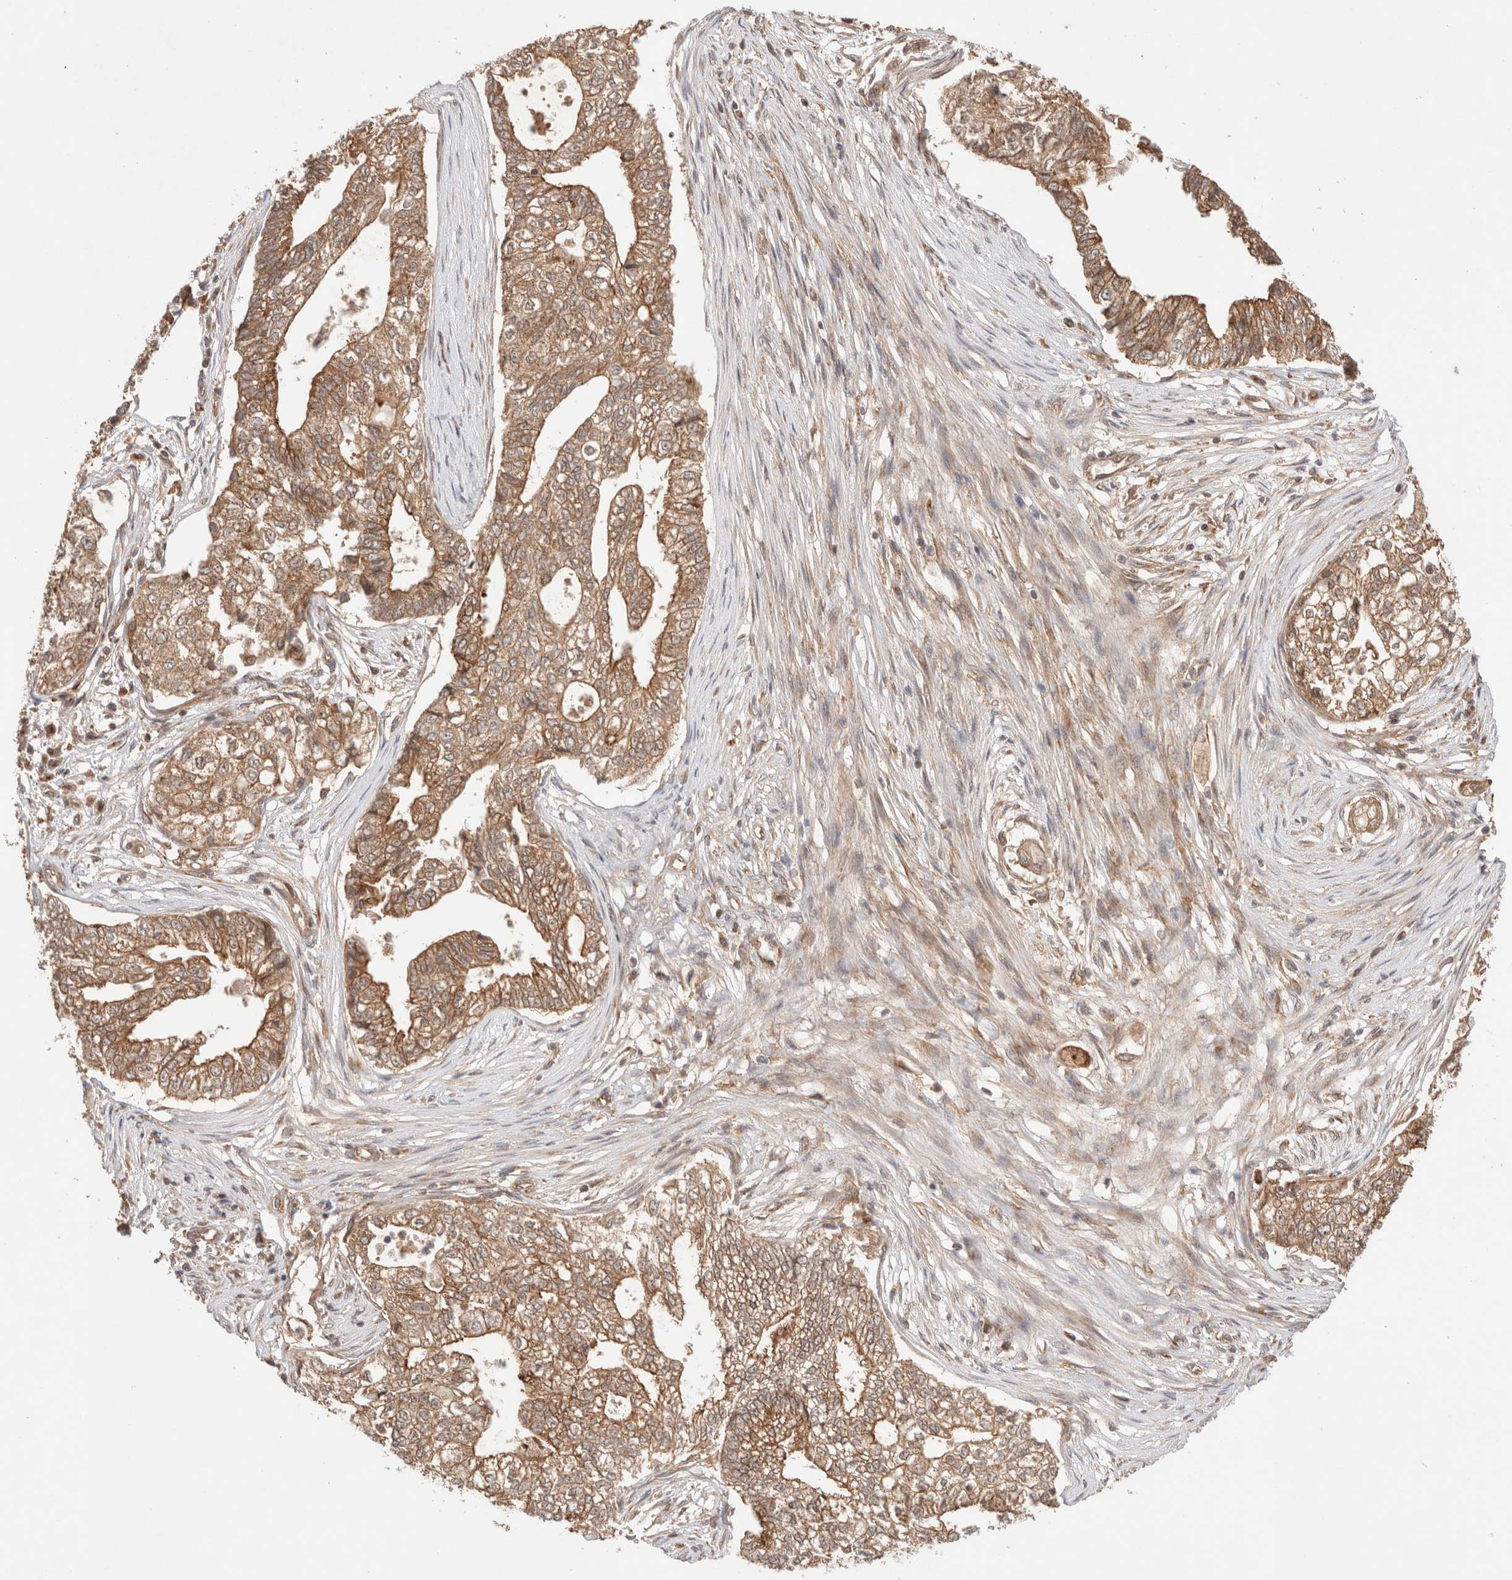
{"staining": {"intensity": "moderate", "quantity": ">75%", "location": "cytoplasmic/membranous,nuclear"}, "tissue": "pancreatic cancer", "cell_type": "Tumor cells", "image_type": "cancer", "snomed": [{"axis": "morphology", "description": "Adenocarcinoma, NOS"}, {"axis": "topography", "description": "Pancreas"}], "caption": "A high-resolution image shows immunohistochemistry staining of pancreatic adenocarcinoma, which shows moderate cytoplasmic/membranous and nuclear expression in about >75% of tumor cells.", "gene": "SIKE1", "patient": {"sex": "male", "age": 72}}